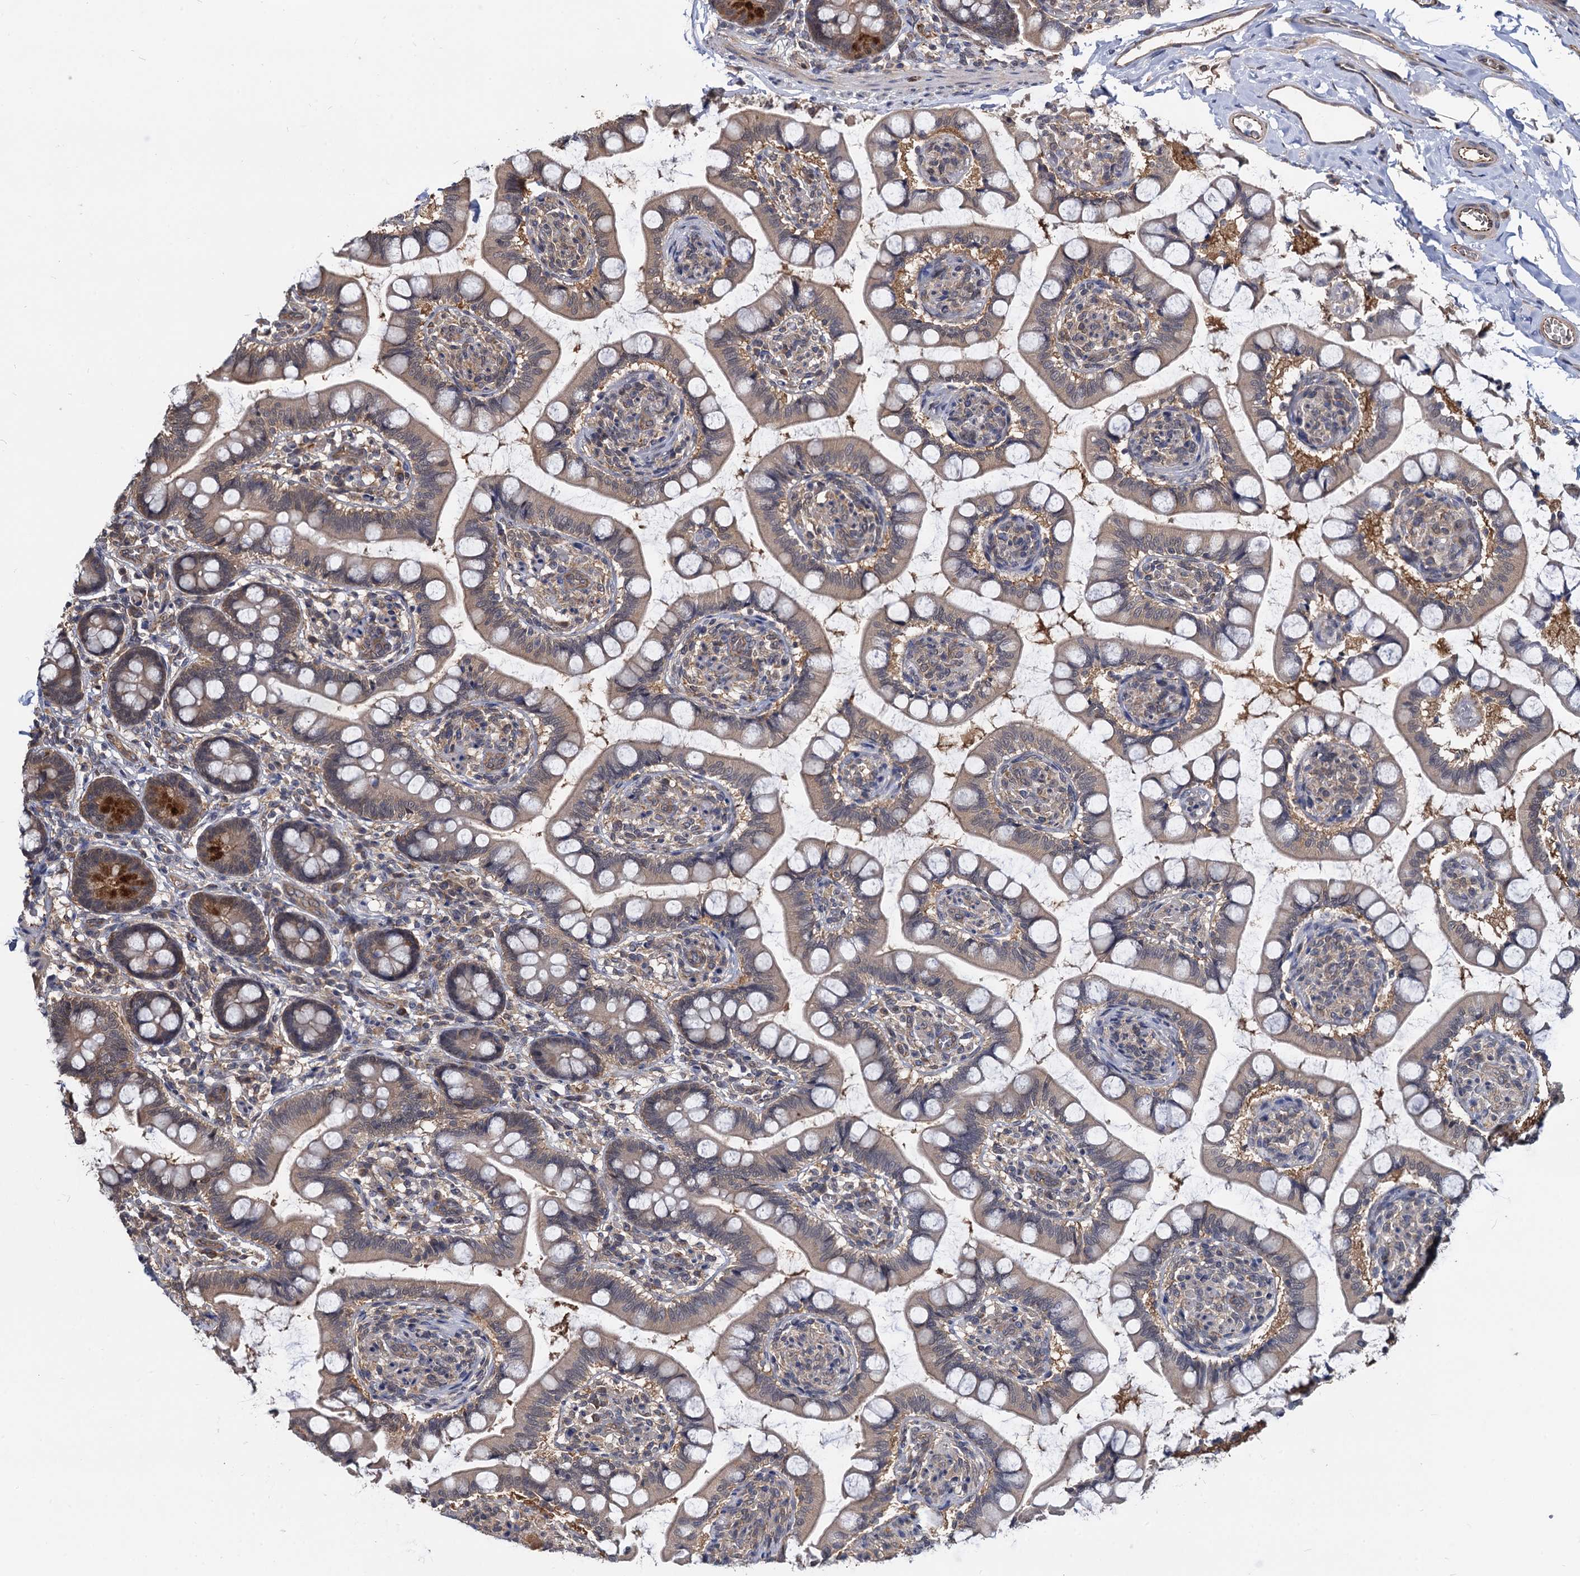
{"staining": {"intensity": "strong", "quantity": "<25%", "location": "cytoplasmic/membranous"}, "tissue": "small intestine", "cell_type": "Glandular cells", "image_type": "normal", "snomed": [{"axis": "morphology", "description": "Normal tissue, NOS"}, {"axis": "topography", "description": "Small intestine"}], "caption": "Protein staining of benign small intestine shows strong cytoplasmic/membranous expression in approximately <25% of glandular cells.", "gene": "PSMD4", "patient": {"sex": "male", "age": 52}}